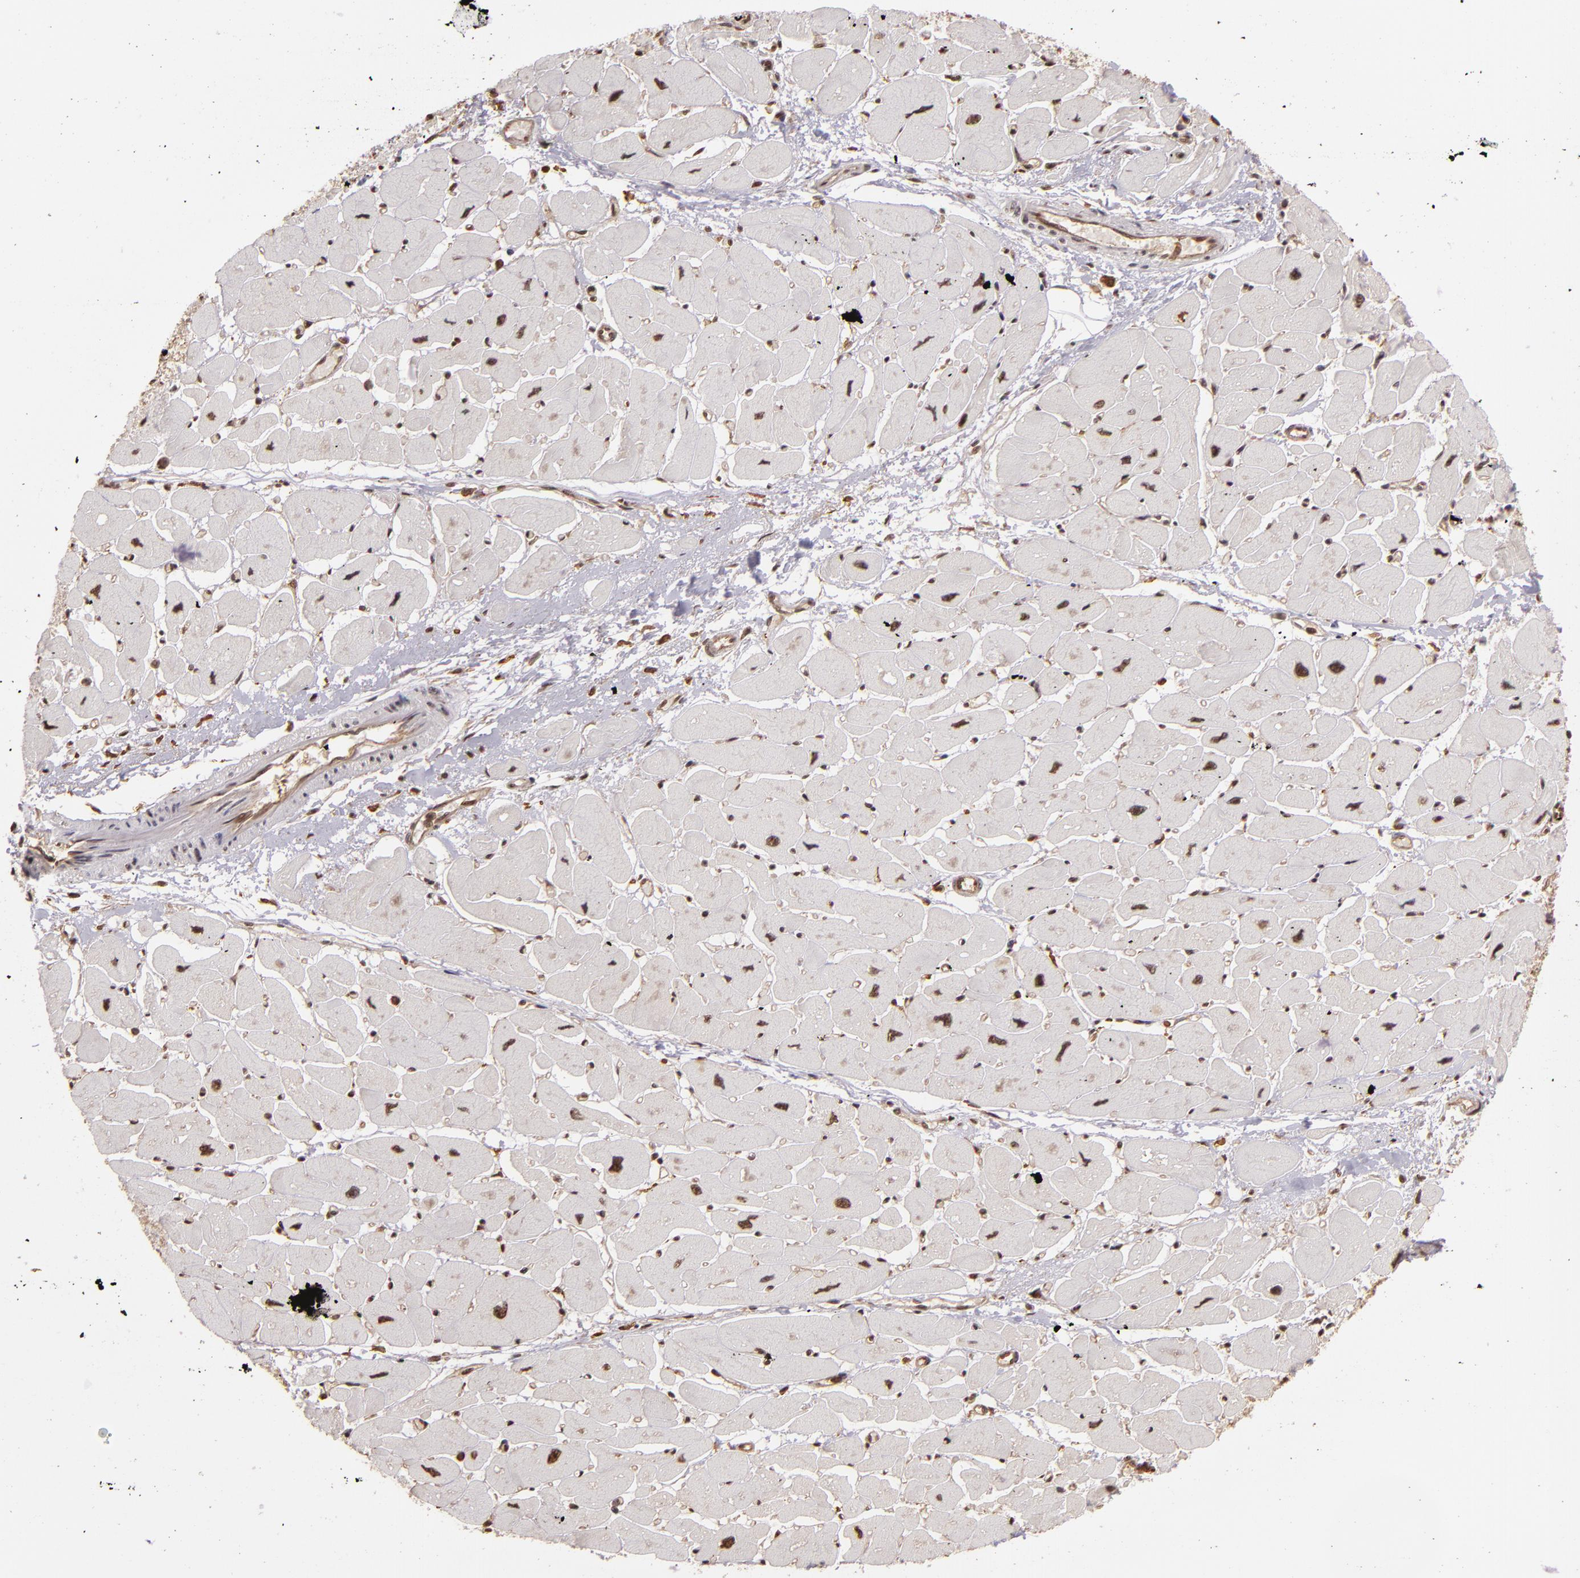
{"staining": {"intensity": "moderate", "quantity": ">75%", "location": "nuclear"}, "tissue": "heart muscle", "cell_type": "Cardiomyocytes", "image_type": "normal", "snomed": [{"axis": "morphology", "description": "Normal tissue, NOS"}, {"axis": "topography", "description": "Heart"}], "caption": "Approximately >75% of cardiomyocytes in normal heart muscle show moderate nuclear protein positivity as visualized by brown immunohistochemical staining.", "gene": "ARPC2", "patient": {"sex": "female", "age": 54}}